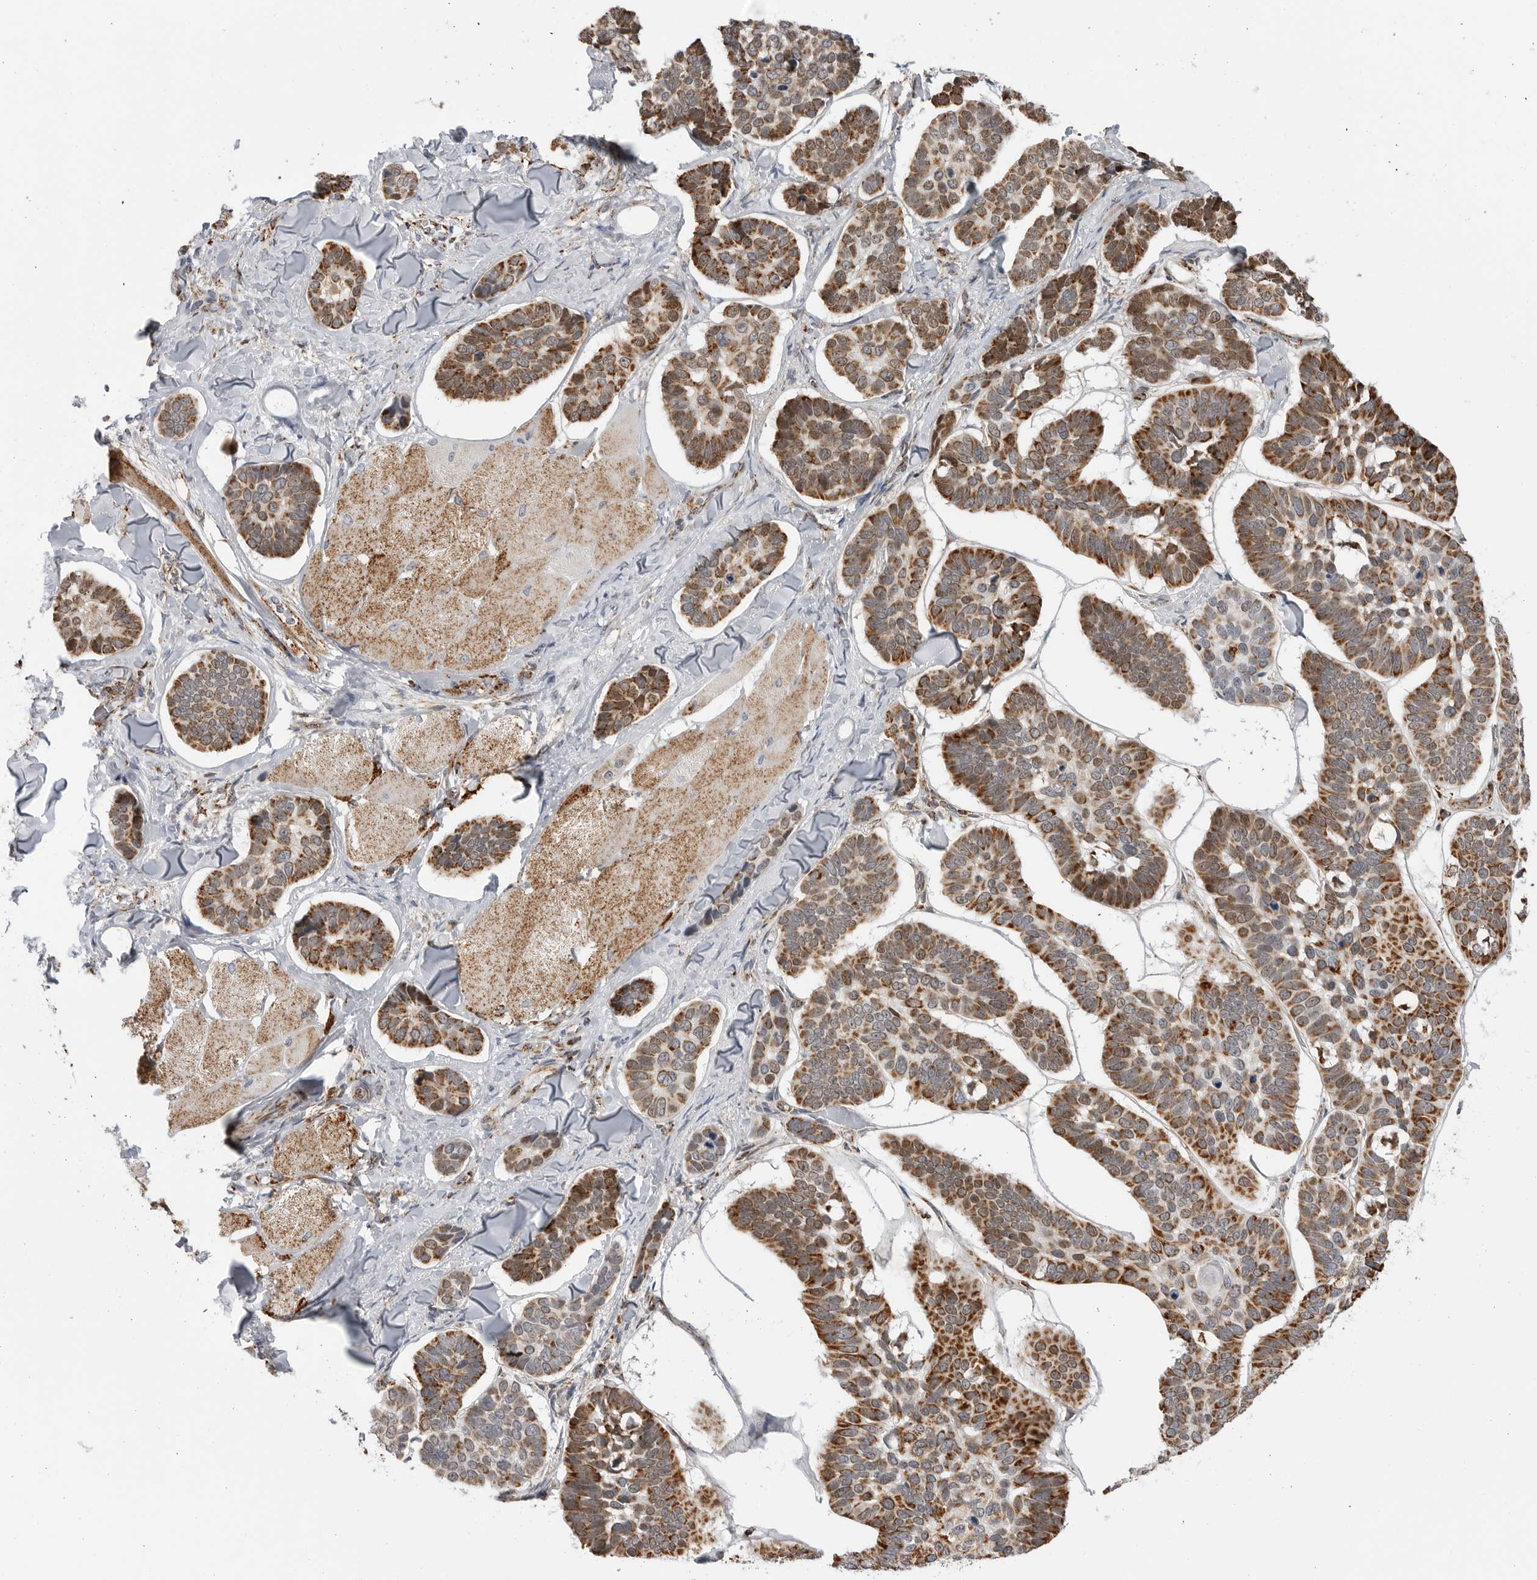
{"staining": {"intensity": "moderate", "quantity": ">75%", "location": "cytoplasmic/membranous"}, "tissue": "skin cancer", "cell_type": "Tumor cells", "image_type": "cancer", "snomed": [{"axis": "morphology", "description": "Basal cell carcinoma"}, {"axis": "topography", "description": "Skin"}], "caption": "A medium amount of moderate cytoplasmic/membranous staining is identified in about >75% of tumor cells in skin basal cell carcinoma tissue.", "gene": "COX5A", "patient": {"sex": "male", "age": 62}}